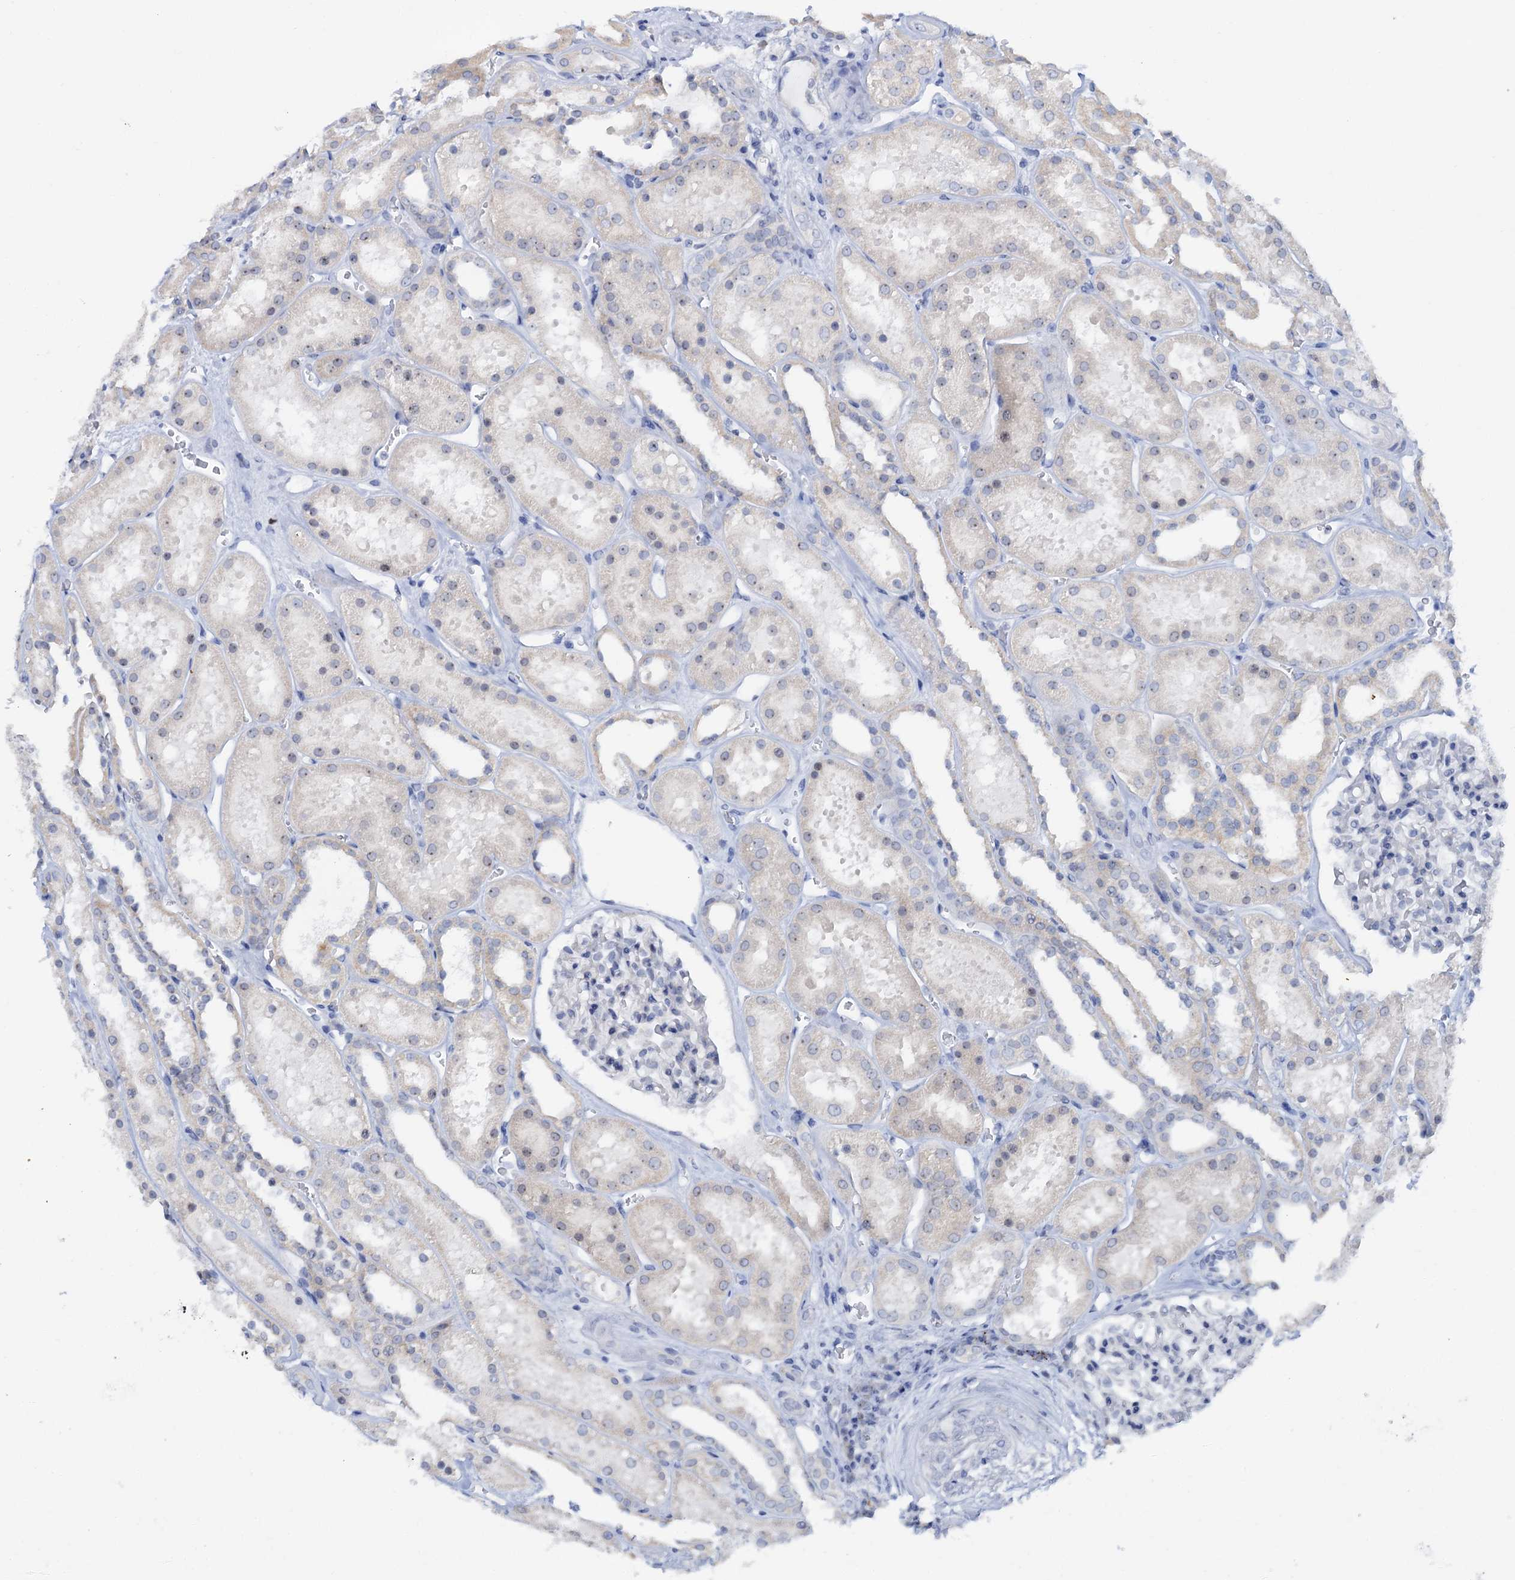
{"staining": {"intensity": "negative", "quantity": "none", "location": "none"}, "tissue": "kidney", "cell_type": "Cells in glomeruli", "image_type": "normal", "snomed": [{"axis": "morphology", "description": "Normal tissue, NOS"}, {"axis": "topography", "description": "Kidney"}], "caption": "An immunohistochemistry photomicrograph of normal kidney is shown. There is no staining in cells in glomeruli of kidney. (Immunohistochemistry, brightfield microscopy, high magnification).", "gene": "C2CD3", "patient": {"sex": "female", "age": 41}}